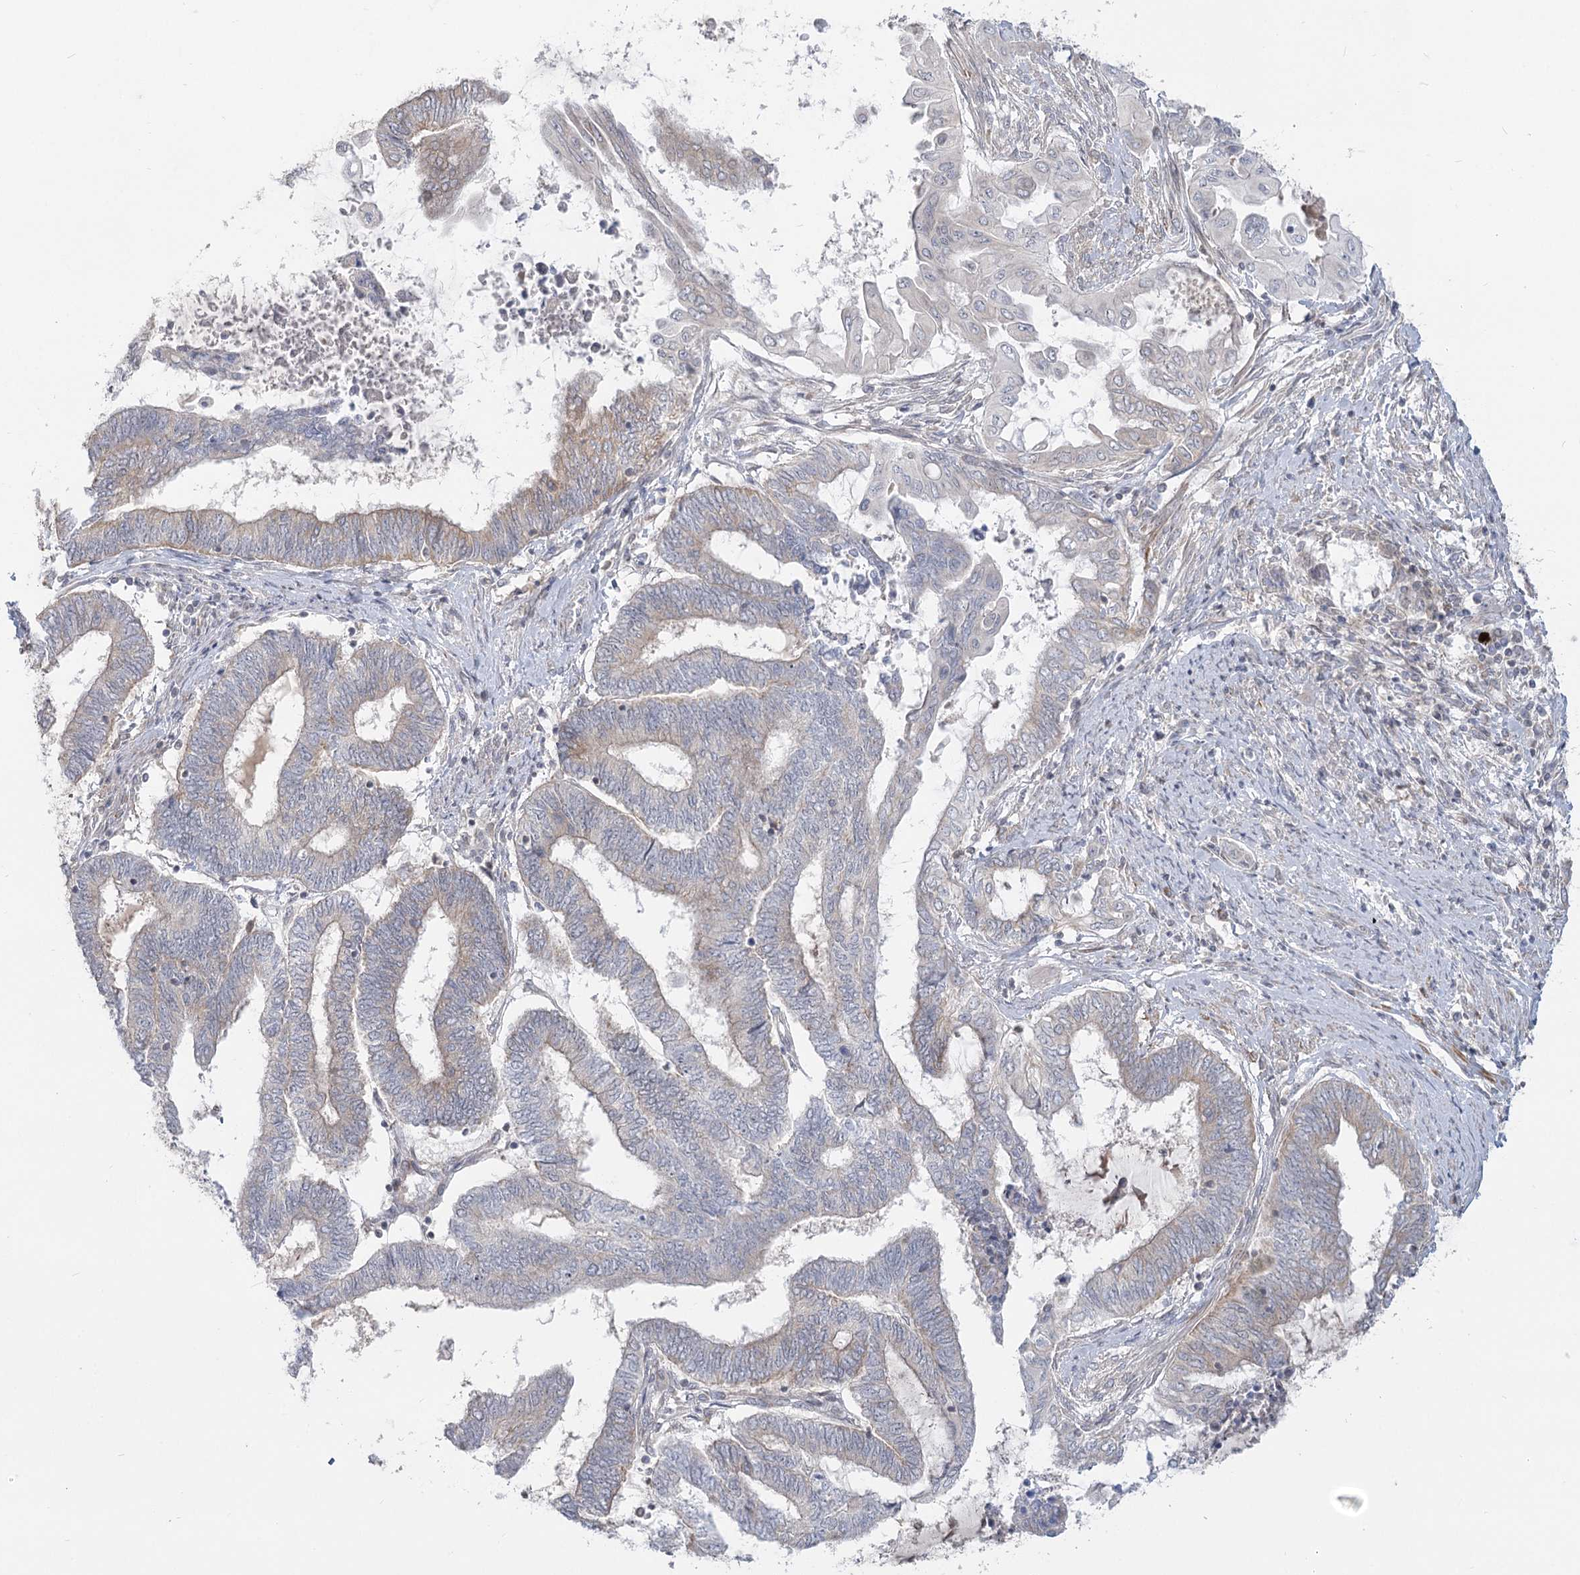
{"staining": {"intensity": "weak", "quantity": "25%-75%", "location": "cytoplasmic/membranous"}, "tissue": "endometrial cancer", "cell_type": "Tumor cells", "image_type": "cancer", "snomed": [{"axis": "morphology", "description": "Adenocarcinoma, NOS"}, {"axis": "topography", "description": "Uterus"}, {"axis": "topography", "description": "Endometrium"}], "caption": "This is a micrograph of immunohistochemistry staining of endometrial adenocarcinoma, which shows weak expression in the cytoplasmic/membranous of tumor cells.", "gene": "MTMR3", "patient": {"sex": "female", "age": 70}}